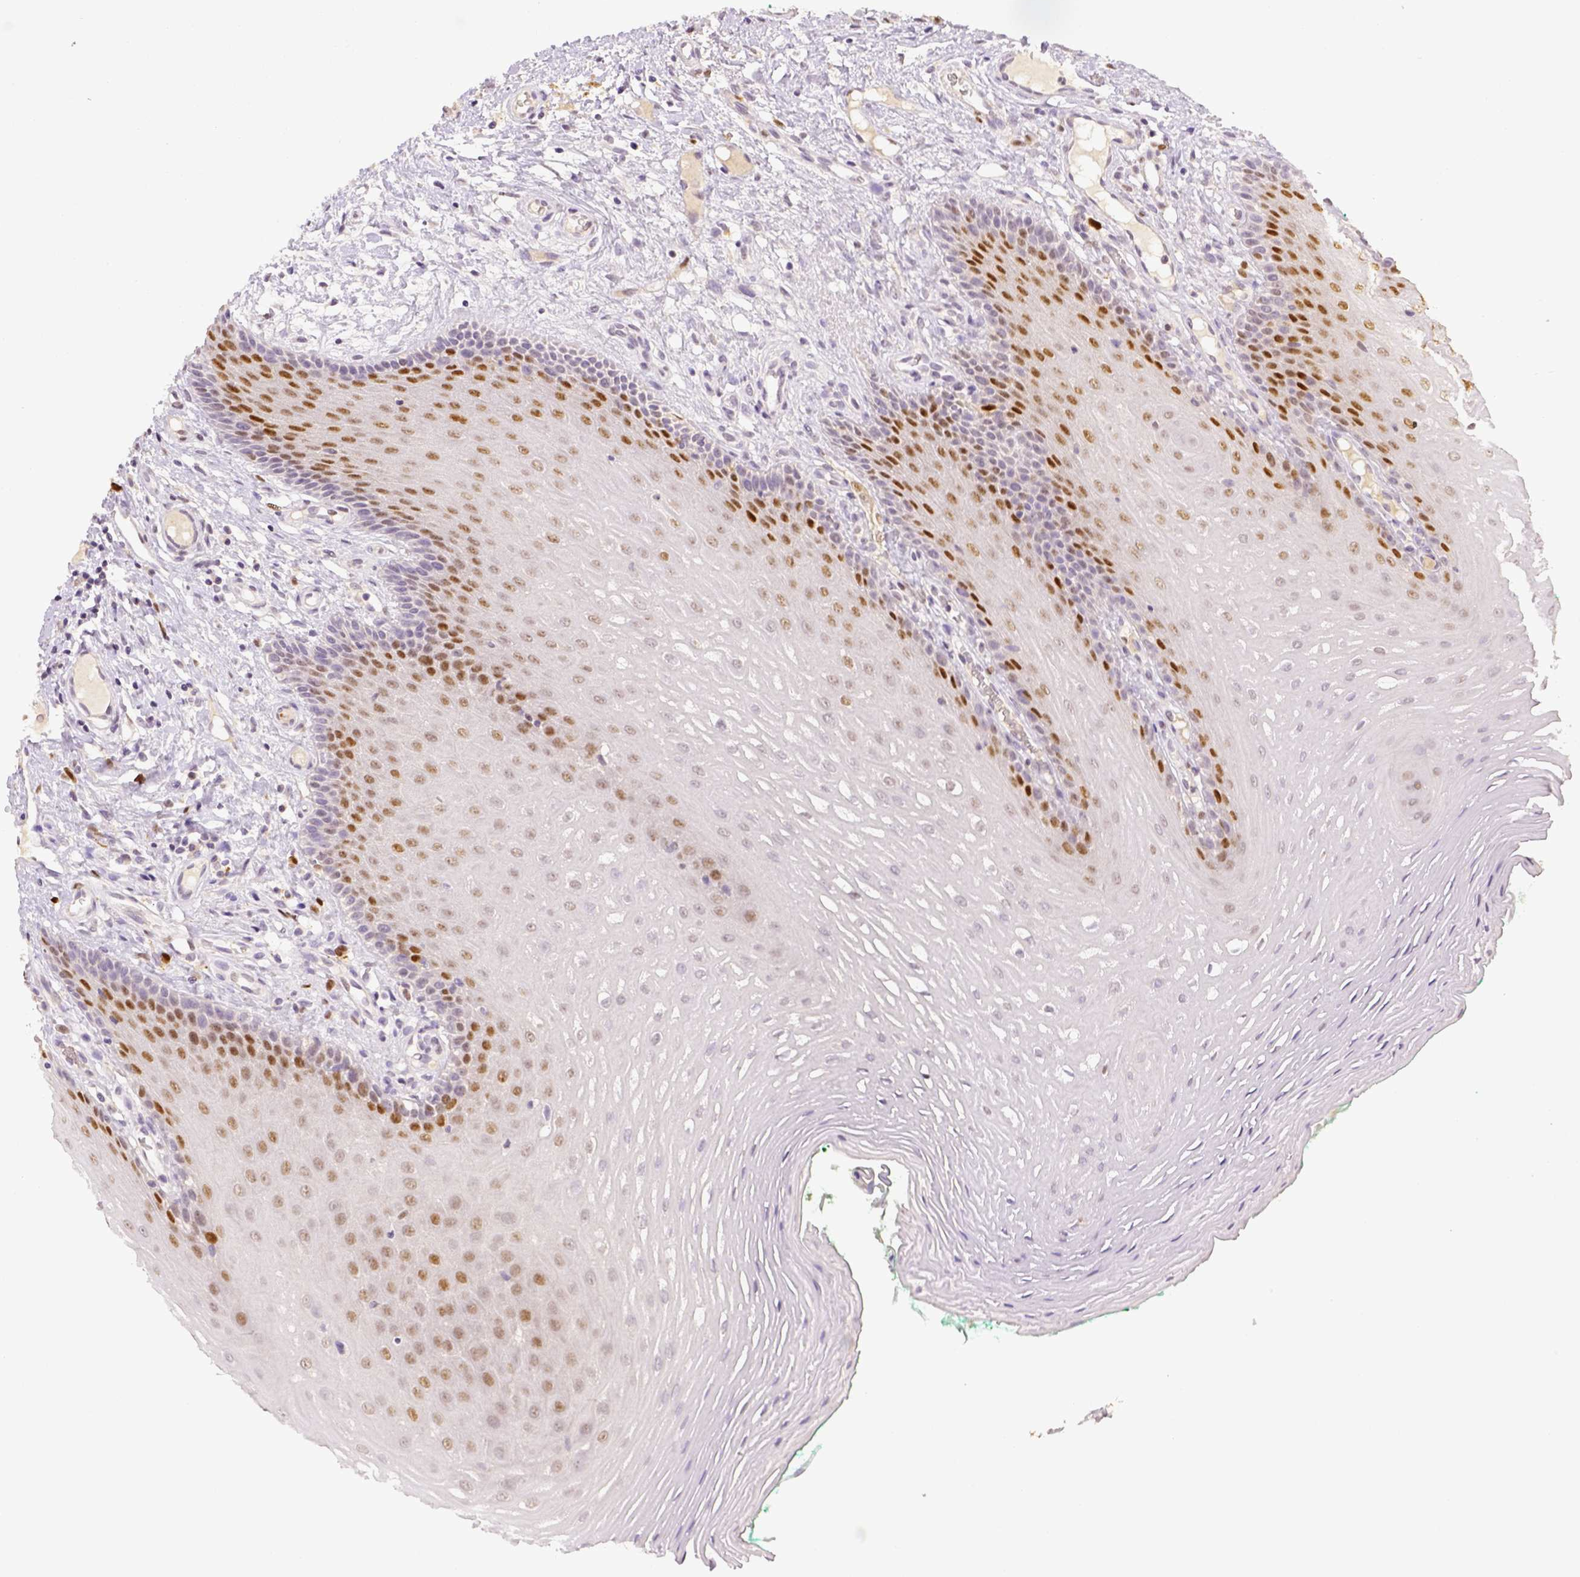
{"staining": {"intensity": "moderate", "quantity": "25%-75%", "location": "nuclear"}, "tissue": "oral mucosa", "cell_type": "Squamous epithelial cells", "image_type": "normal", "snomed": [{"axis": "morphology", "description": "Normal tissue, NOS"}, {"axis": "morphology", "description": "Squamous cell carcinoma, NOS"}, {"axis": "topography", "description": "Oral tissue"}, {"axis": "topography", "description": "Head-Neck"}], "caption": "Unremarkable oral mucosa demonstrates moderate nuclear expression in about 25%-75% of squamous epithelial cells, visualized by immunohistochemistry. The staining was performed using DAB (3,3'-diaminobenzidine) to visualize the protein expression in brown, while the nuclei were stained in blue with hematoxylin (Magnification: 20x).", "gene": "CDKN1A", "patient": {"sex": "male", "age": 78}}